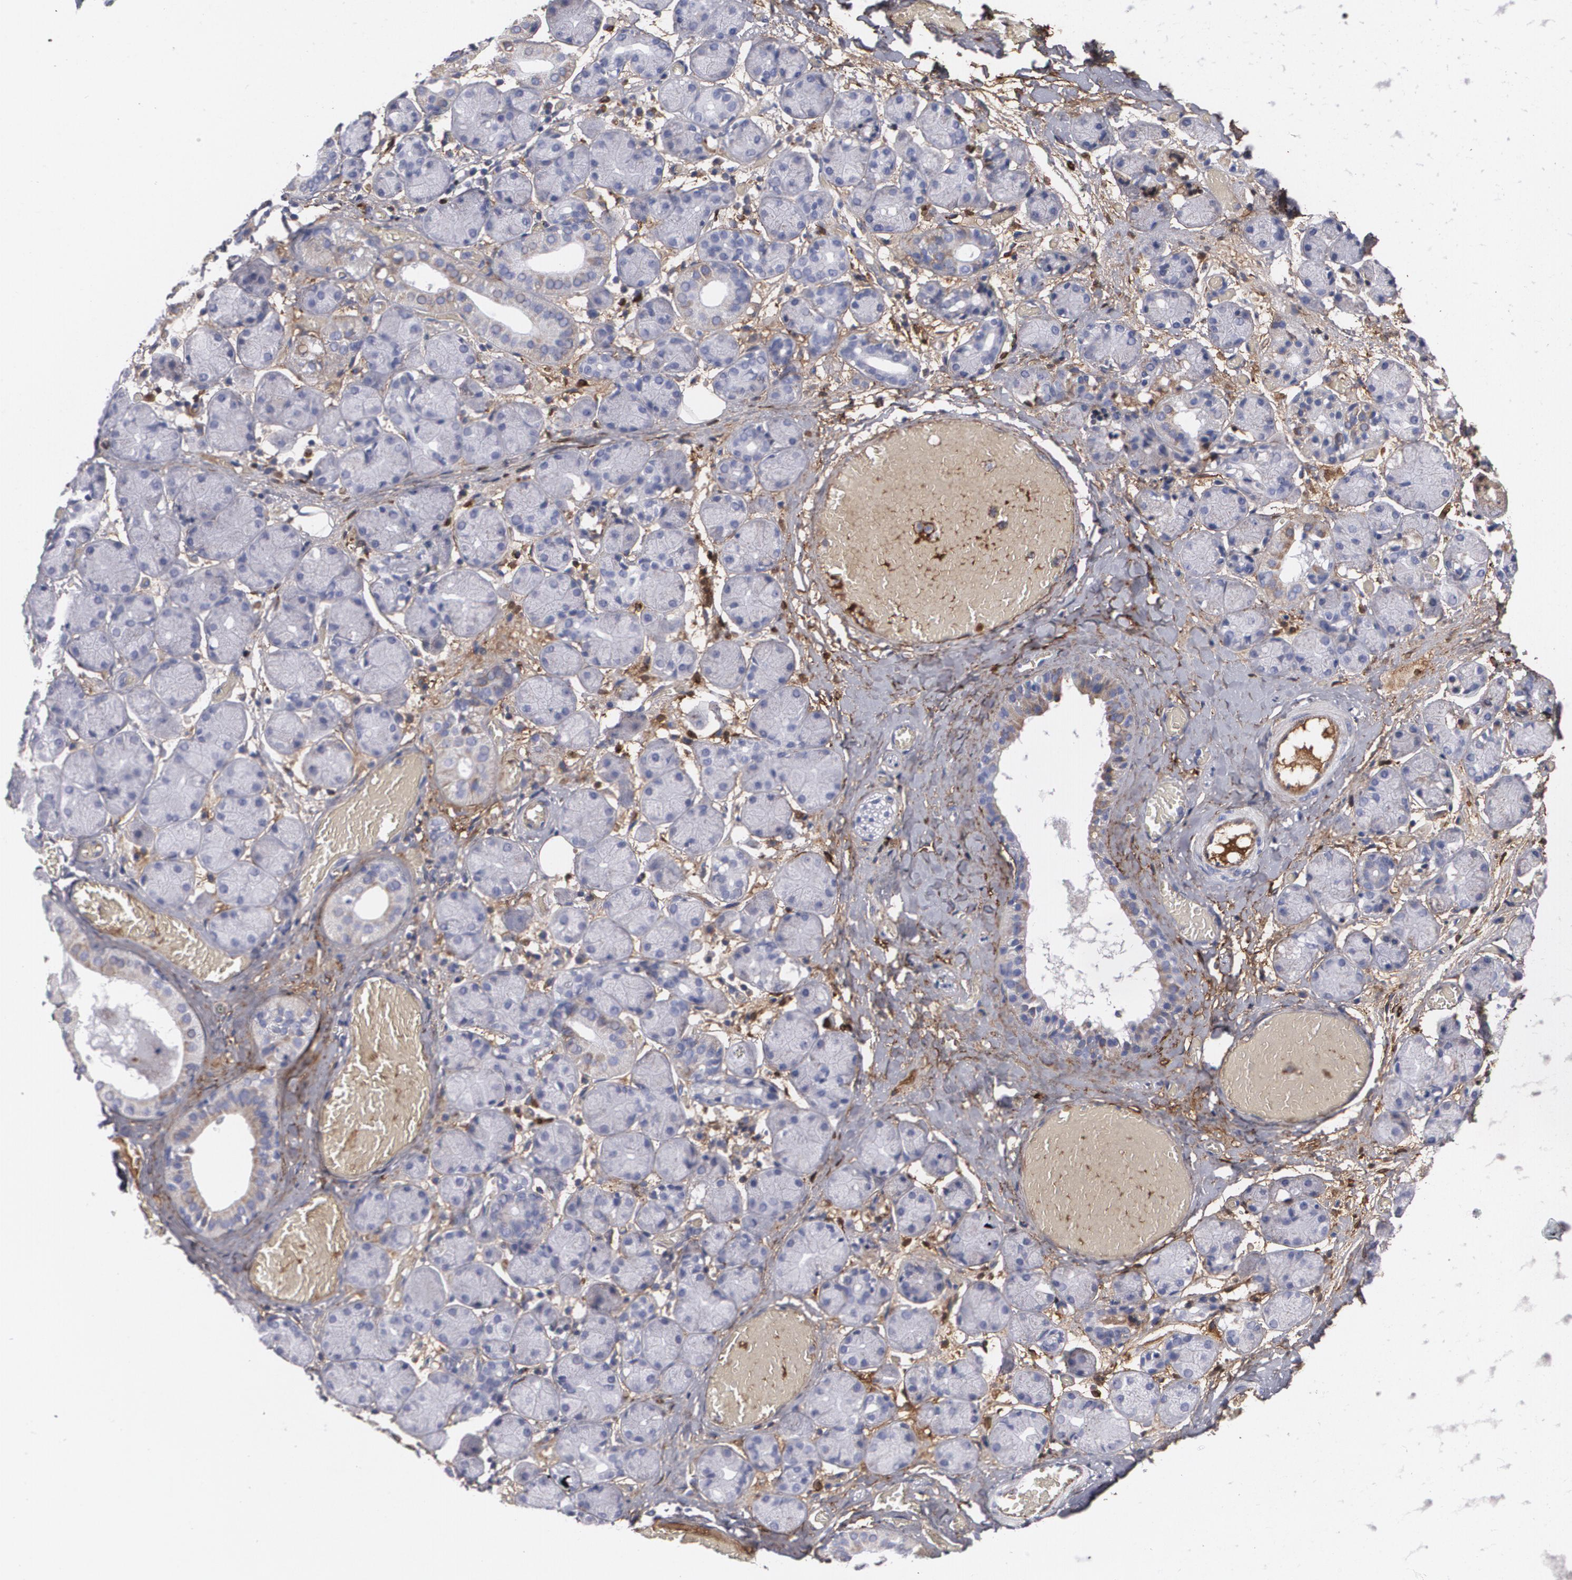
{"staining": {"intensity": "moderate", "quantity": "<25%", "location": "cytoplasmic/membranous"}, "tissue": "salivary gland", "cell_type": "Glandular cells", "image_type": "normal", "snomed": [{"axis": "morphology", "description": "Normal tissue, NOS"}, {"axis": "topography", "description": "Salivary gland"}], "caption": "IHC image of benign human salivary gland stained for a protein (brown), which reveals low levels of moderate cytoplasmic/membranous staining in approximately <25% of glandular cells.", "gene": "FBLN1", "patient": {"sex": "female", "age": 24}}